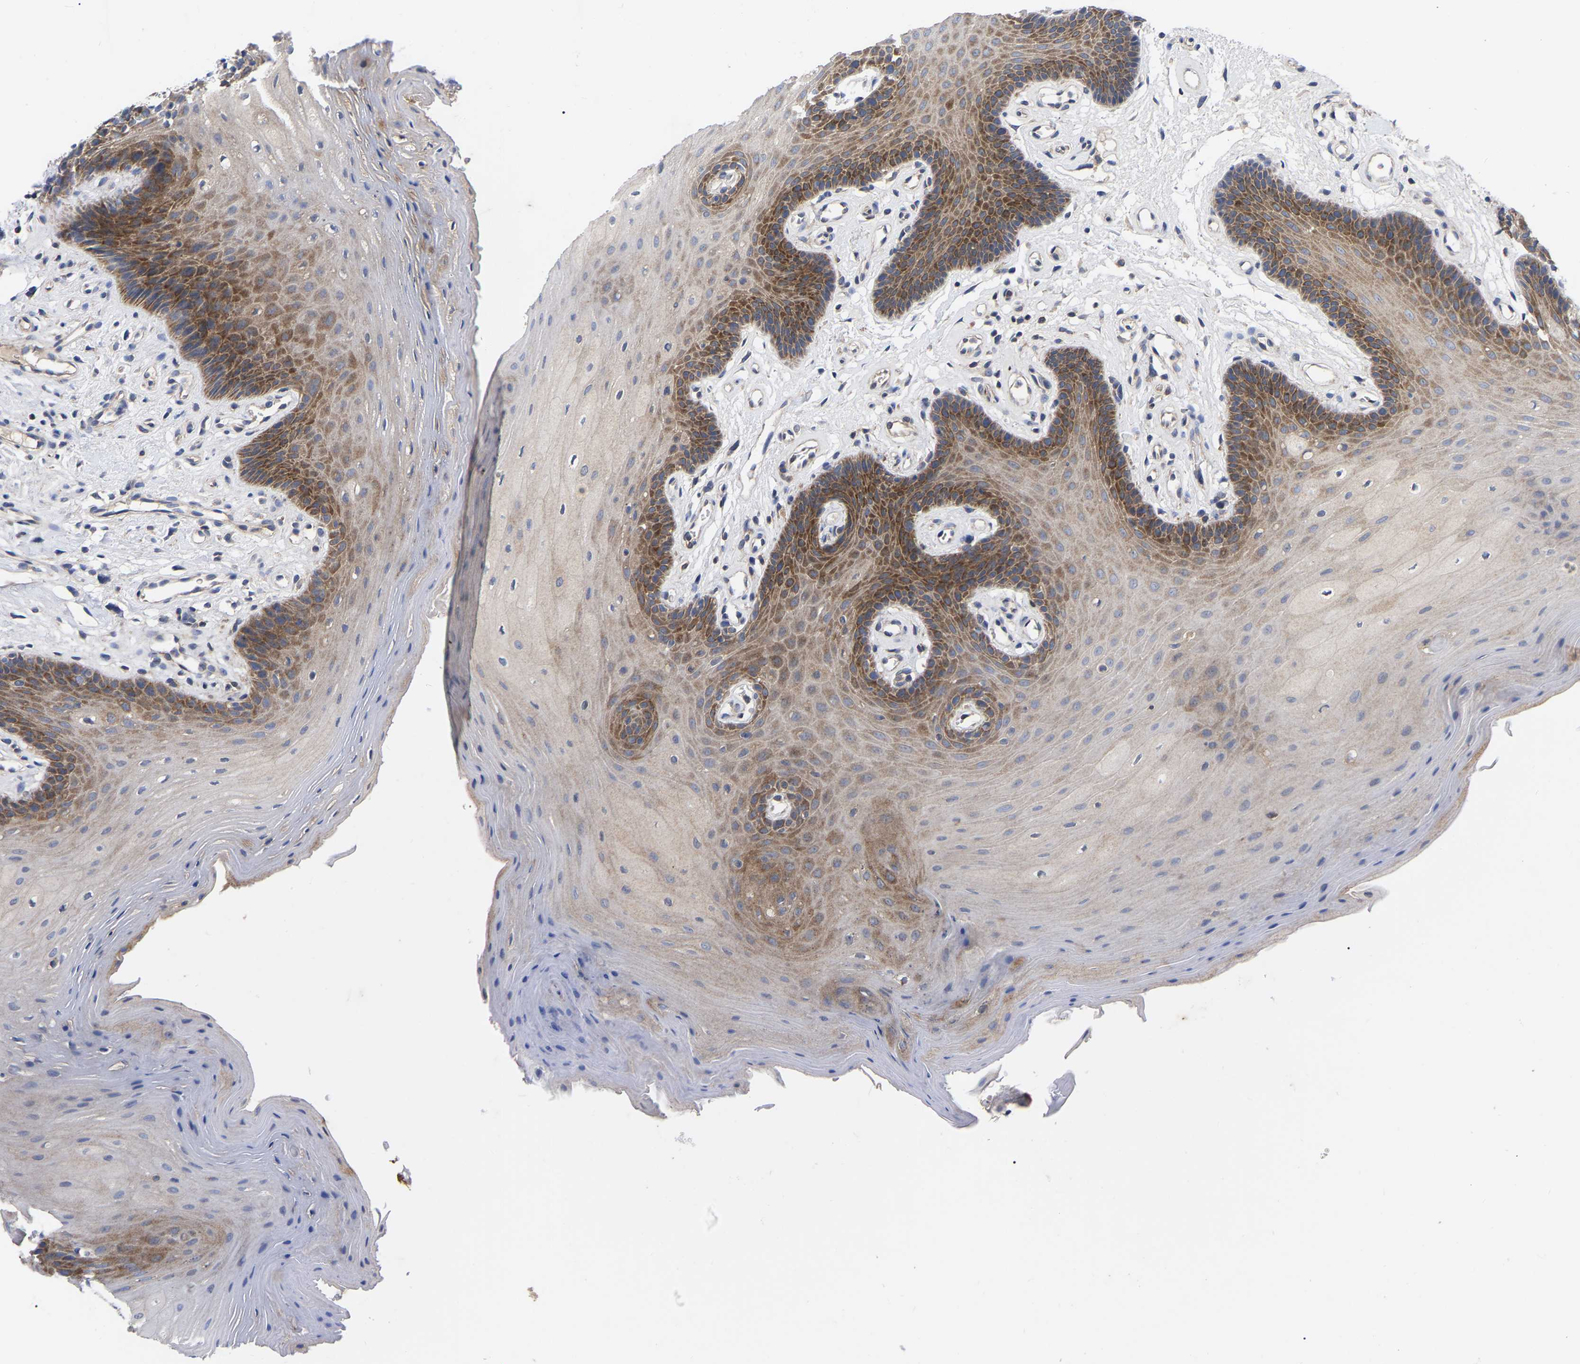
{"staining": {"intensity": "moderate", "quantity": "25%-75%", "location": "cytoplasmic/membranous"}, "tissue": "oral mucosa", "cell_type": "Squamous epithelial cells", "image_type": "normal", "snomed": [{"axis": "morphology", "description": "Normal tissue, NOS"}, {"axis": "morphology", "description": "Squamous cell carcinoma, NOS"}, {"axis": "topography", "description": "Oral tissue"}, {"axis": "topography", "description": "Head-Neck"}], "caption": "Moderate cytoplasmic/membranous staining for a protein is identified in approximately 25%-75% of squamous epithelial cells of benign oral mucosa using immunohistochemistry (IHC).", "gene": "TCP1", "patient": {"sex": "male", "age": 71}}